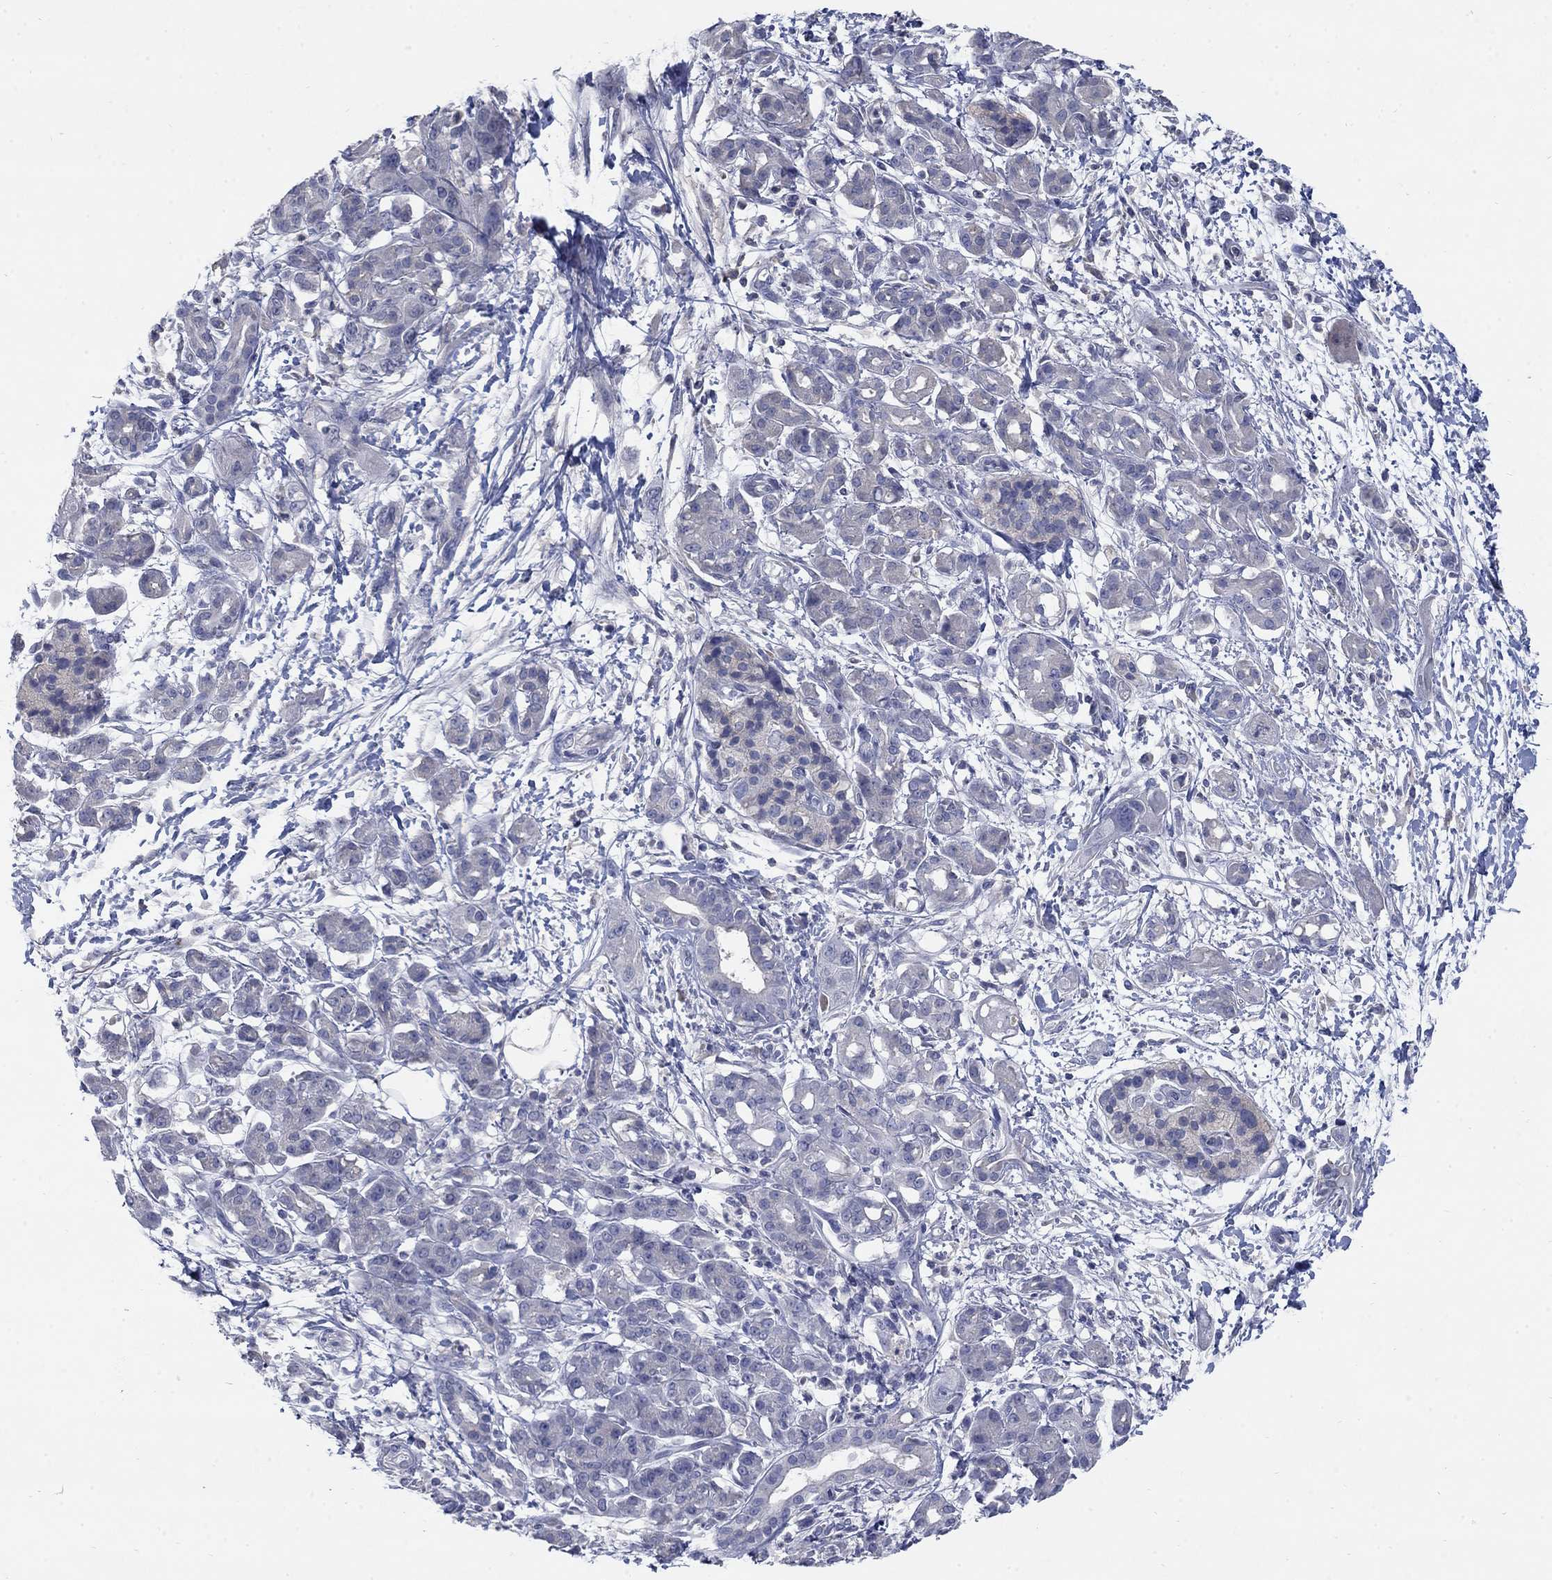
{"staining": {"intensity": "negative", "quantity": "none", "location": "none"}, "tissue": "pancreatic cancer", "cell_type": "Tumor cells", "image_type": "cancer", "snomed": [{"axis": "morphology", "description": "Adenocarcinoma, NOS"}, {"axis": "topography", "description": "Pancreas"}], "caption": "A photomicrograph of human adenocarcinoma (pancreatic) is negative for staining in tumor cells.", "gene": "TMEM249", "patient": {"sex": "male", "age": 72}}